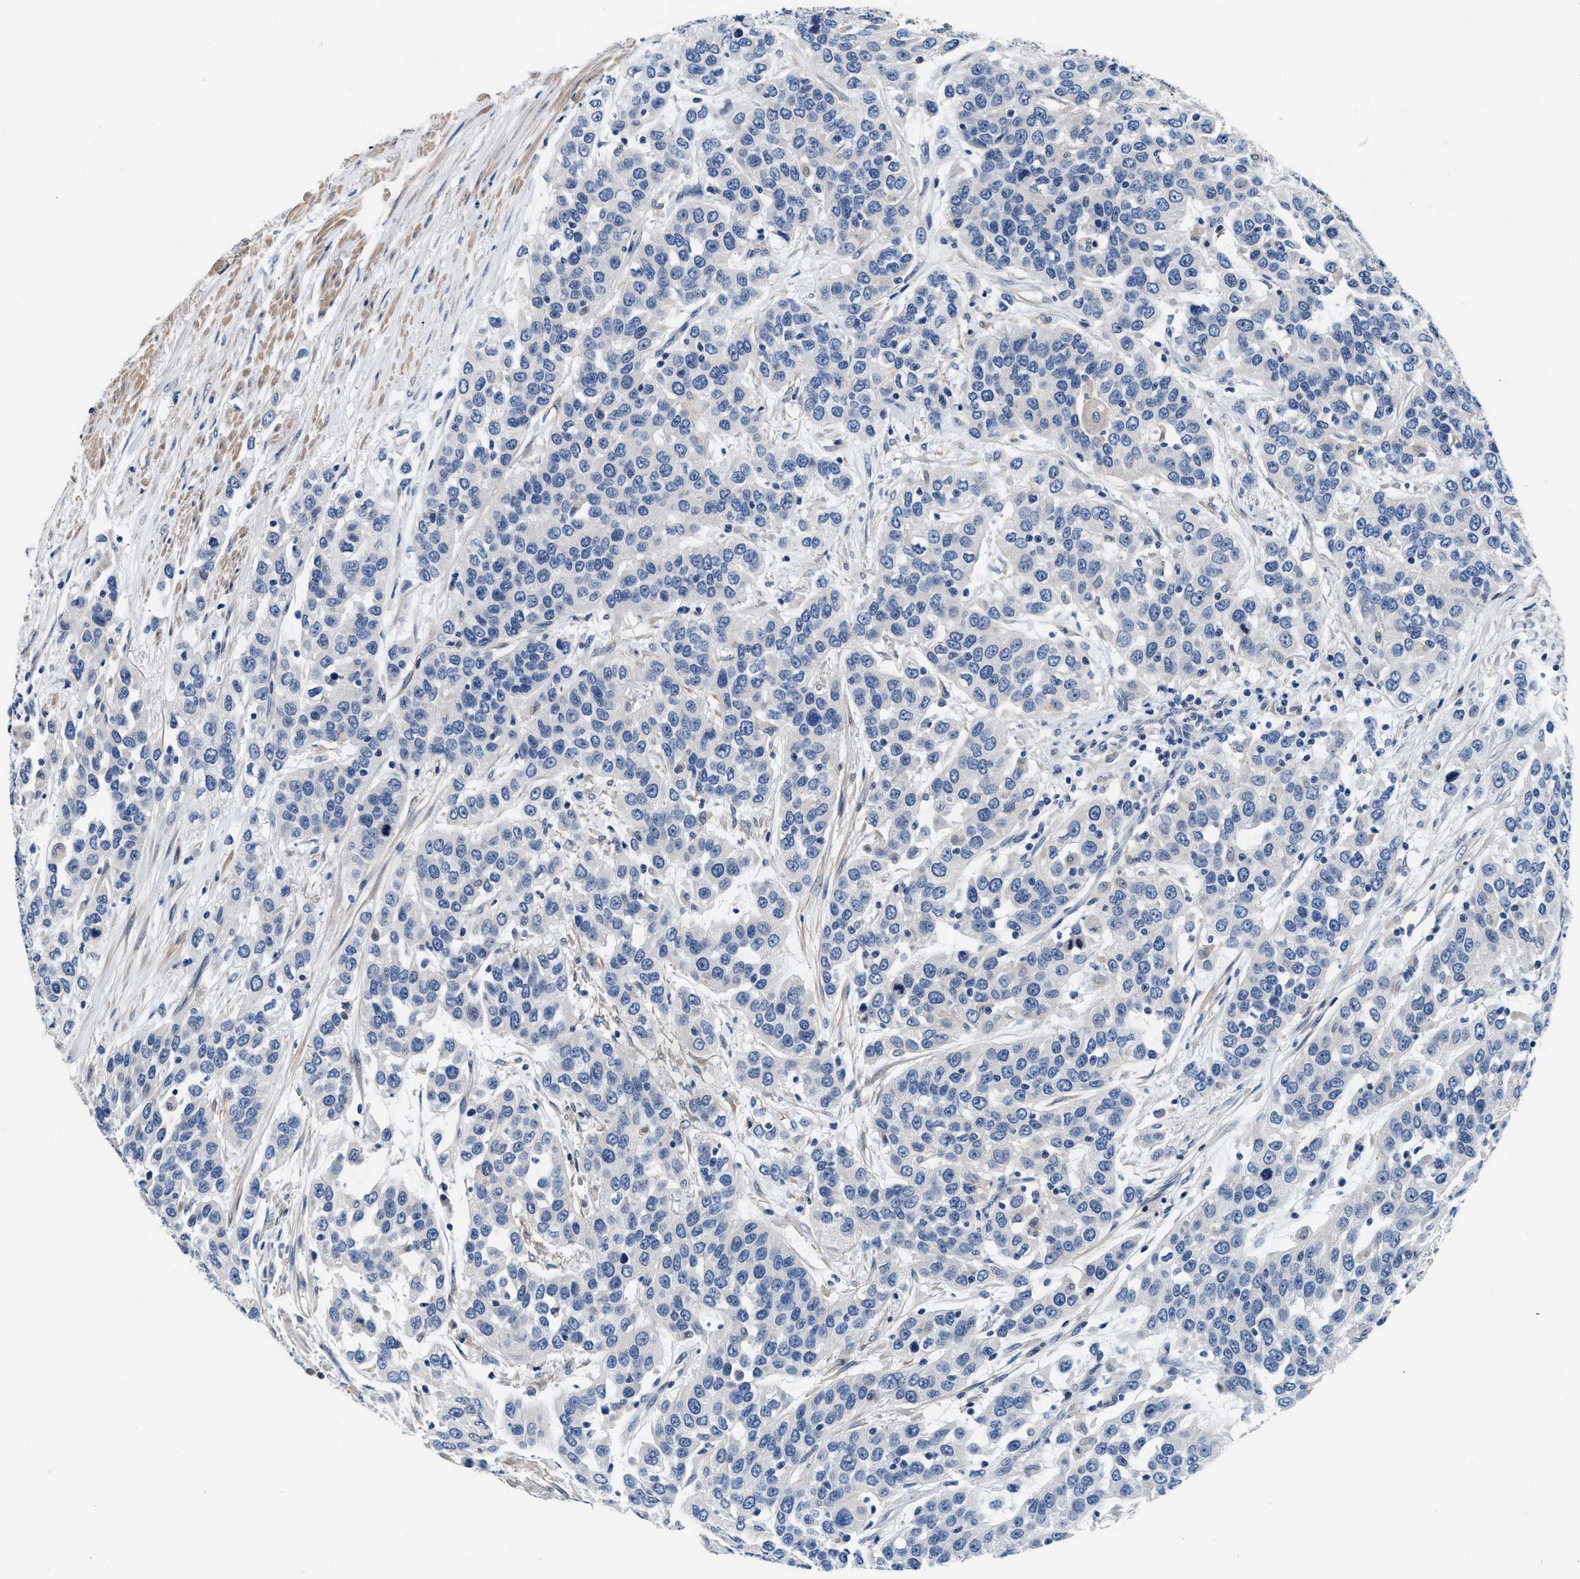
{"staining": {"intensity": "negative", "quantity": "none", "location": "none"}, "tissue": "urothelial cancer", "cell_type": "Tumor cells", "image_type": "cancer", "snomed": [{"axis": "morphology", "description": "Urothelial carcinoma, High grade"}, {"axis": "topography", "description": "Urinary bladder"}], "caption": "Immunohistochemistry of human urothelial cancer reveals no positivity in tumor cells.", "gene": "MYH3", "patient": {"sex": "female", "age": 80}}